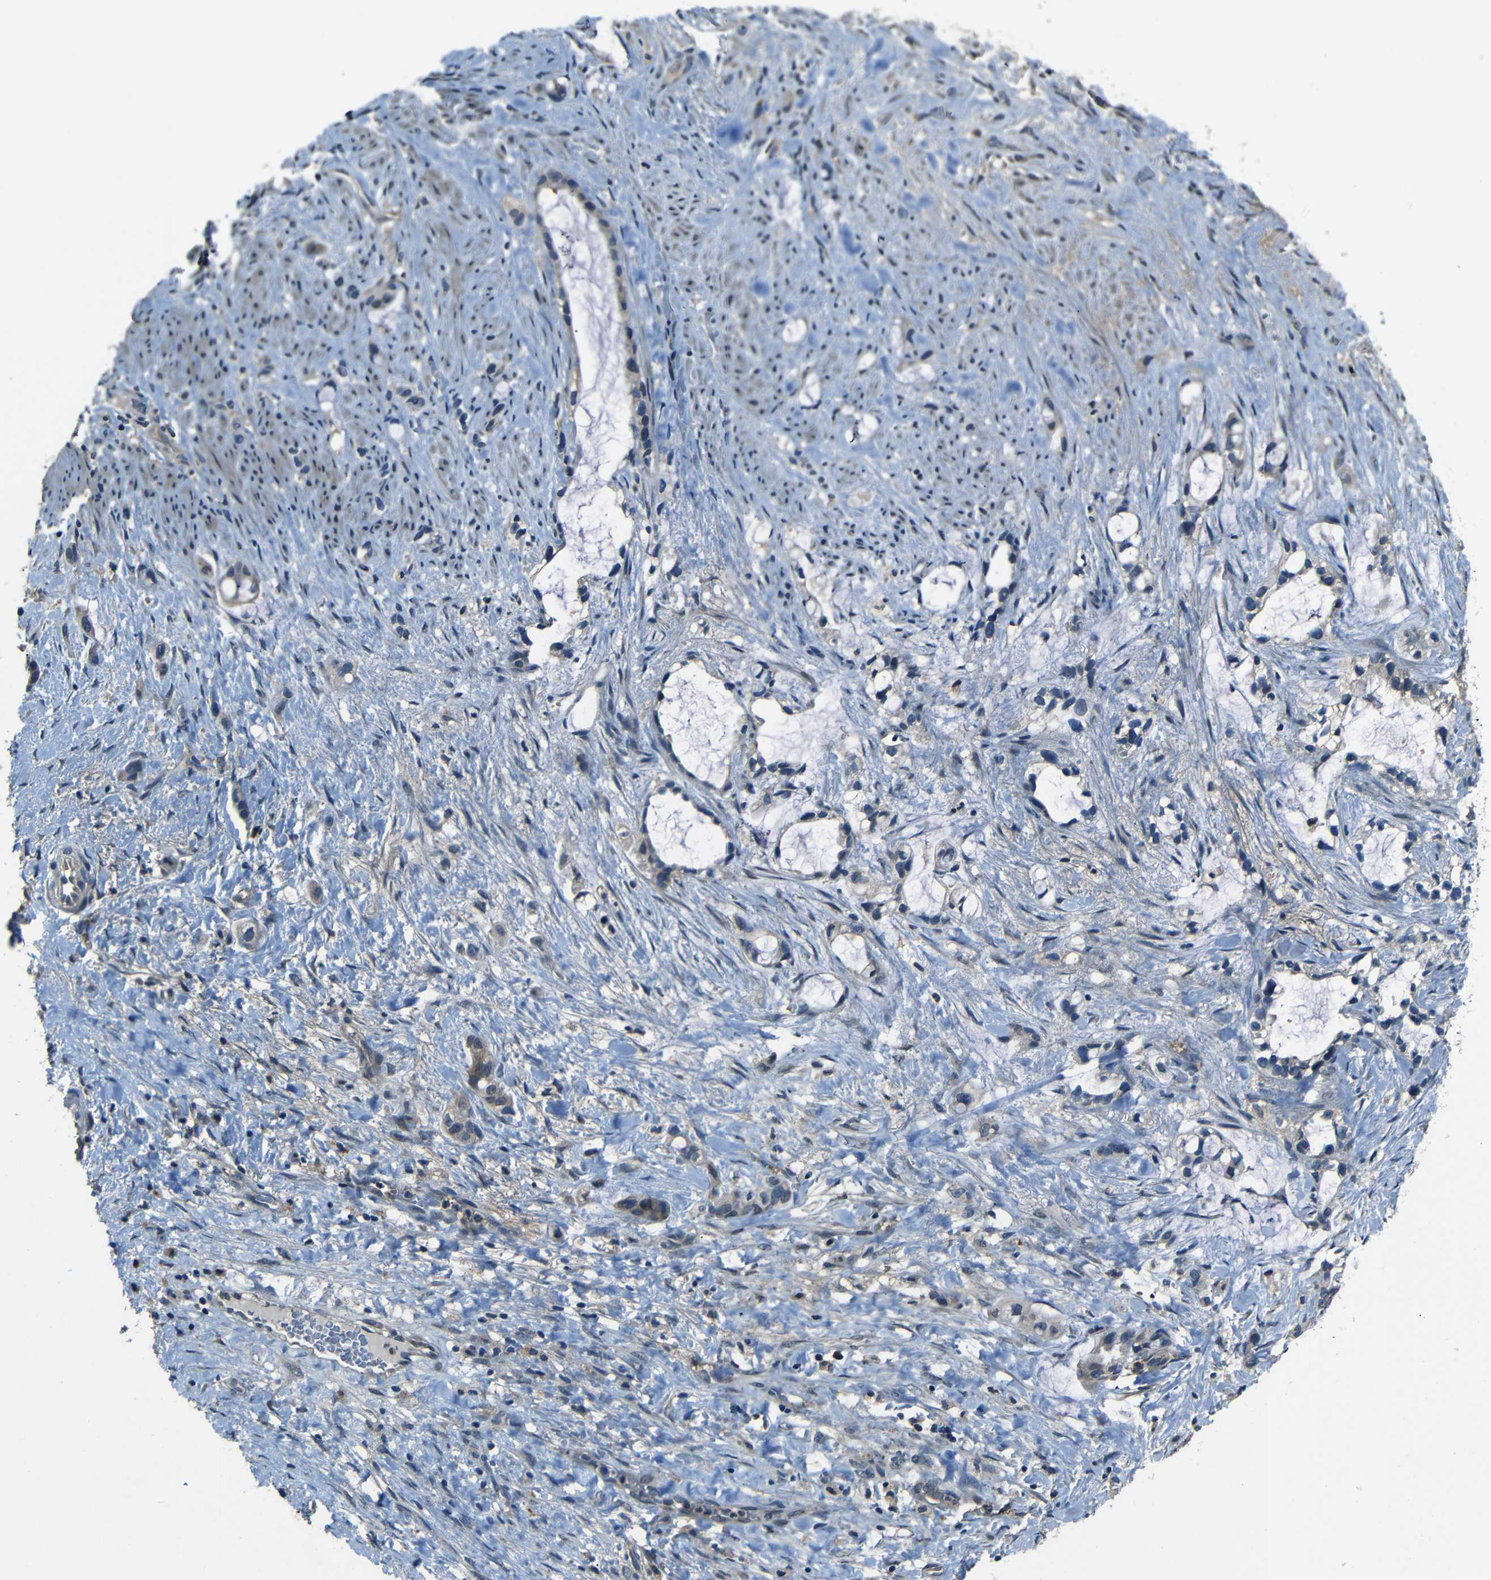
{"staining": {"intensity": "negative", "quantity": "none", "location": "none"}, "tissue": "liver cancer", "cell_type": "Tumor cells", "image_type": "cancer", "snomed": [{"axis": "morphology", "description": "Cholangiocarcinoma"}, {"axis": "topography", "description": "Liver"}], "caption": "Immunohistochemistry (IHC) image of neoplastic tissue: liver cholangiocarcinoma stained with DAB (3,3'-diaminobenzidine) displays no significant protein positivity in tumor cells.", "gene": "SLA", "patient": {"sex": "female", "age": 65}}